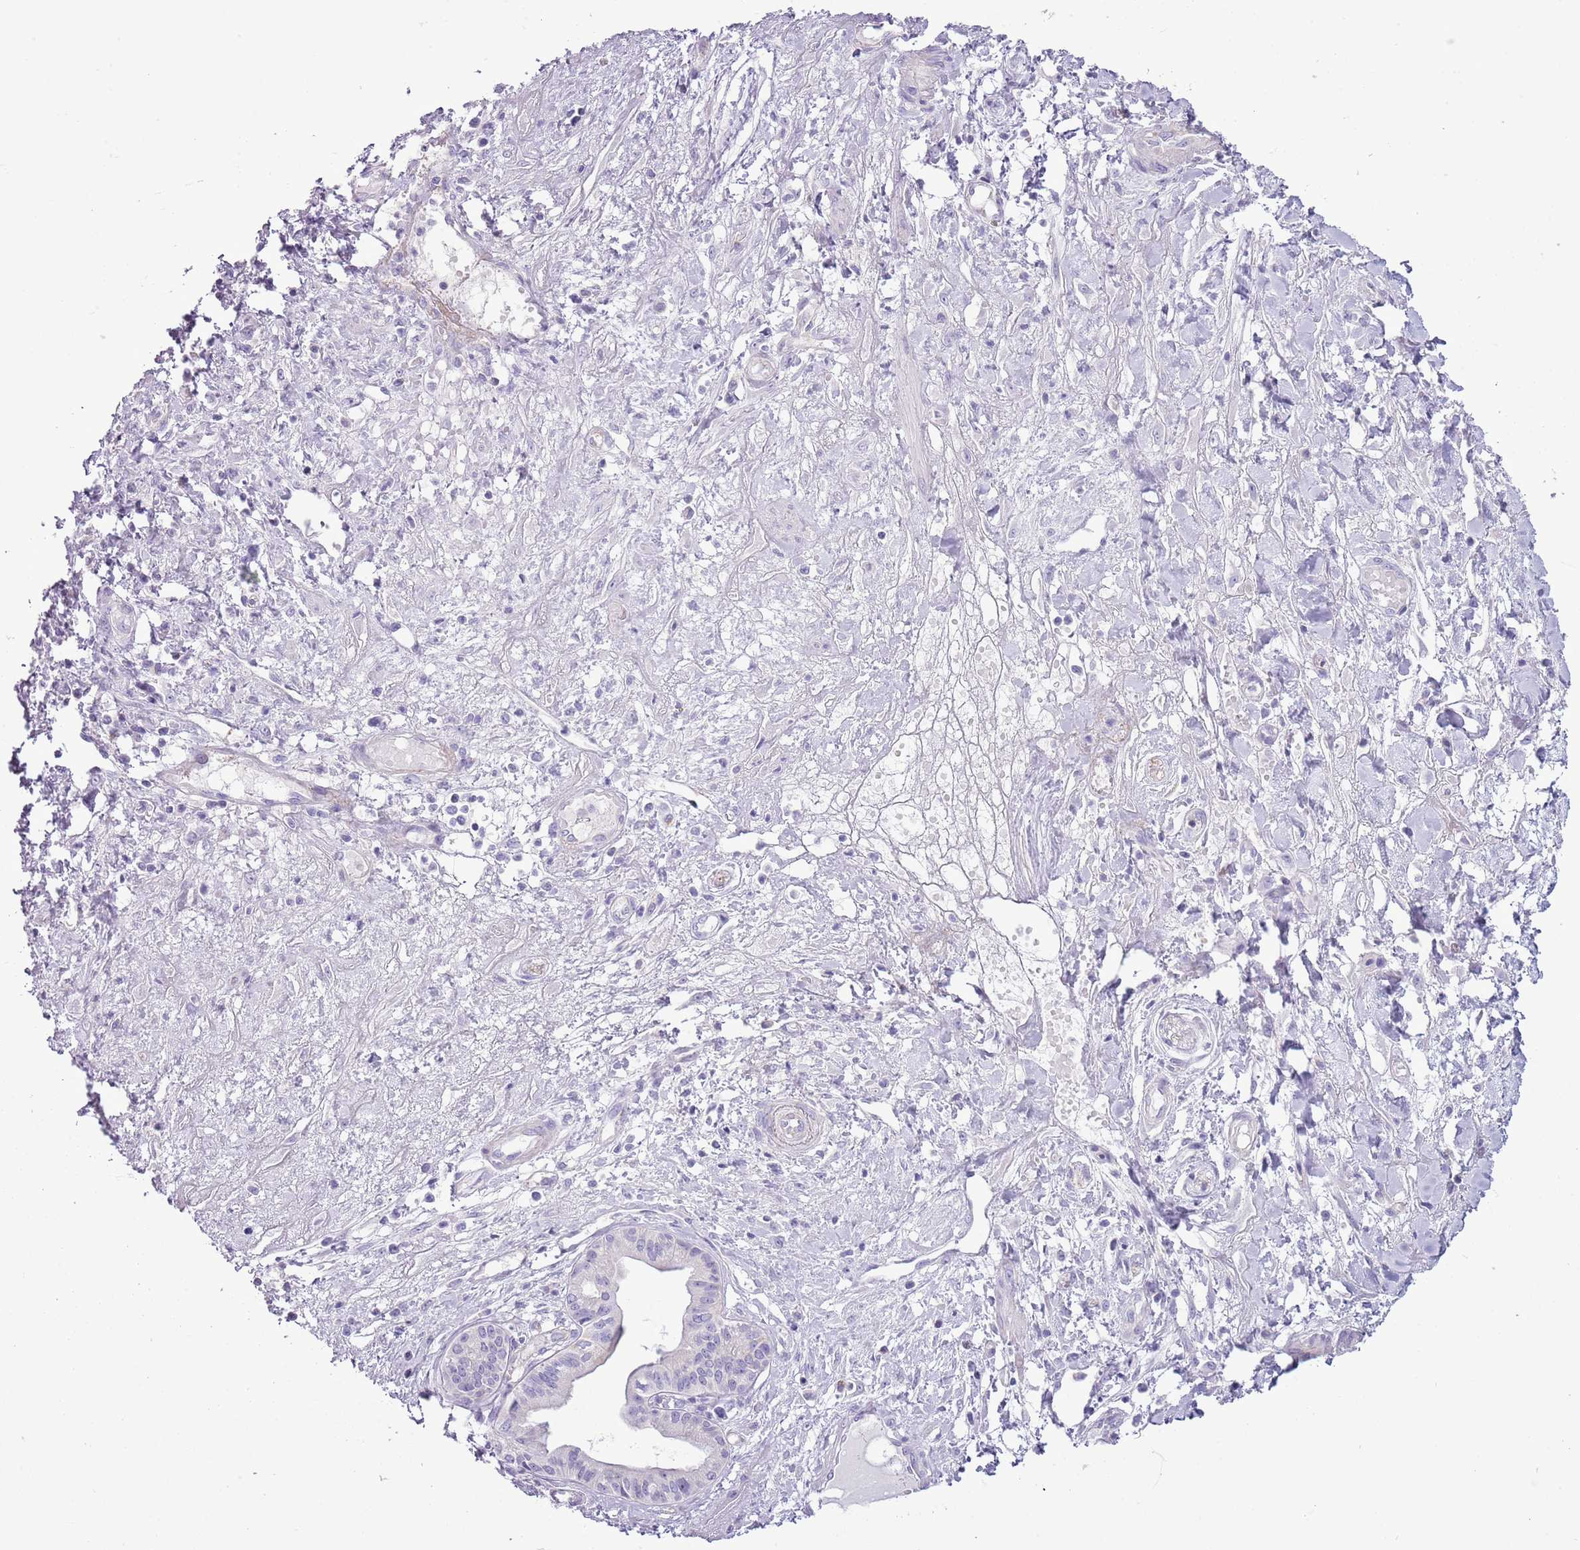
{"staining": {"intensity": "negative", "quantity": "none", "location": "none"}, "tissue": "pancreatic cancer", "cell_type": "Tumor cells", "image_type": "cancer", "snomed": [{"axis": "morphology", "description": "Adenocarcinoma, NOS"}, {"axis": "topography", "description": "Pancreas"}], "caption": "A high-resolution histopathology image shows IHC staining of pancreatic cancer (adenocarcinoma), which reveals no significant expression in tumor cells. (Immunohistochemistry, brightfield microscopy, high magnification).", "gene": "SLC23A1", "patient": {"sex": "female", "age": 50}}